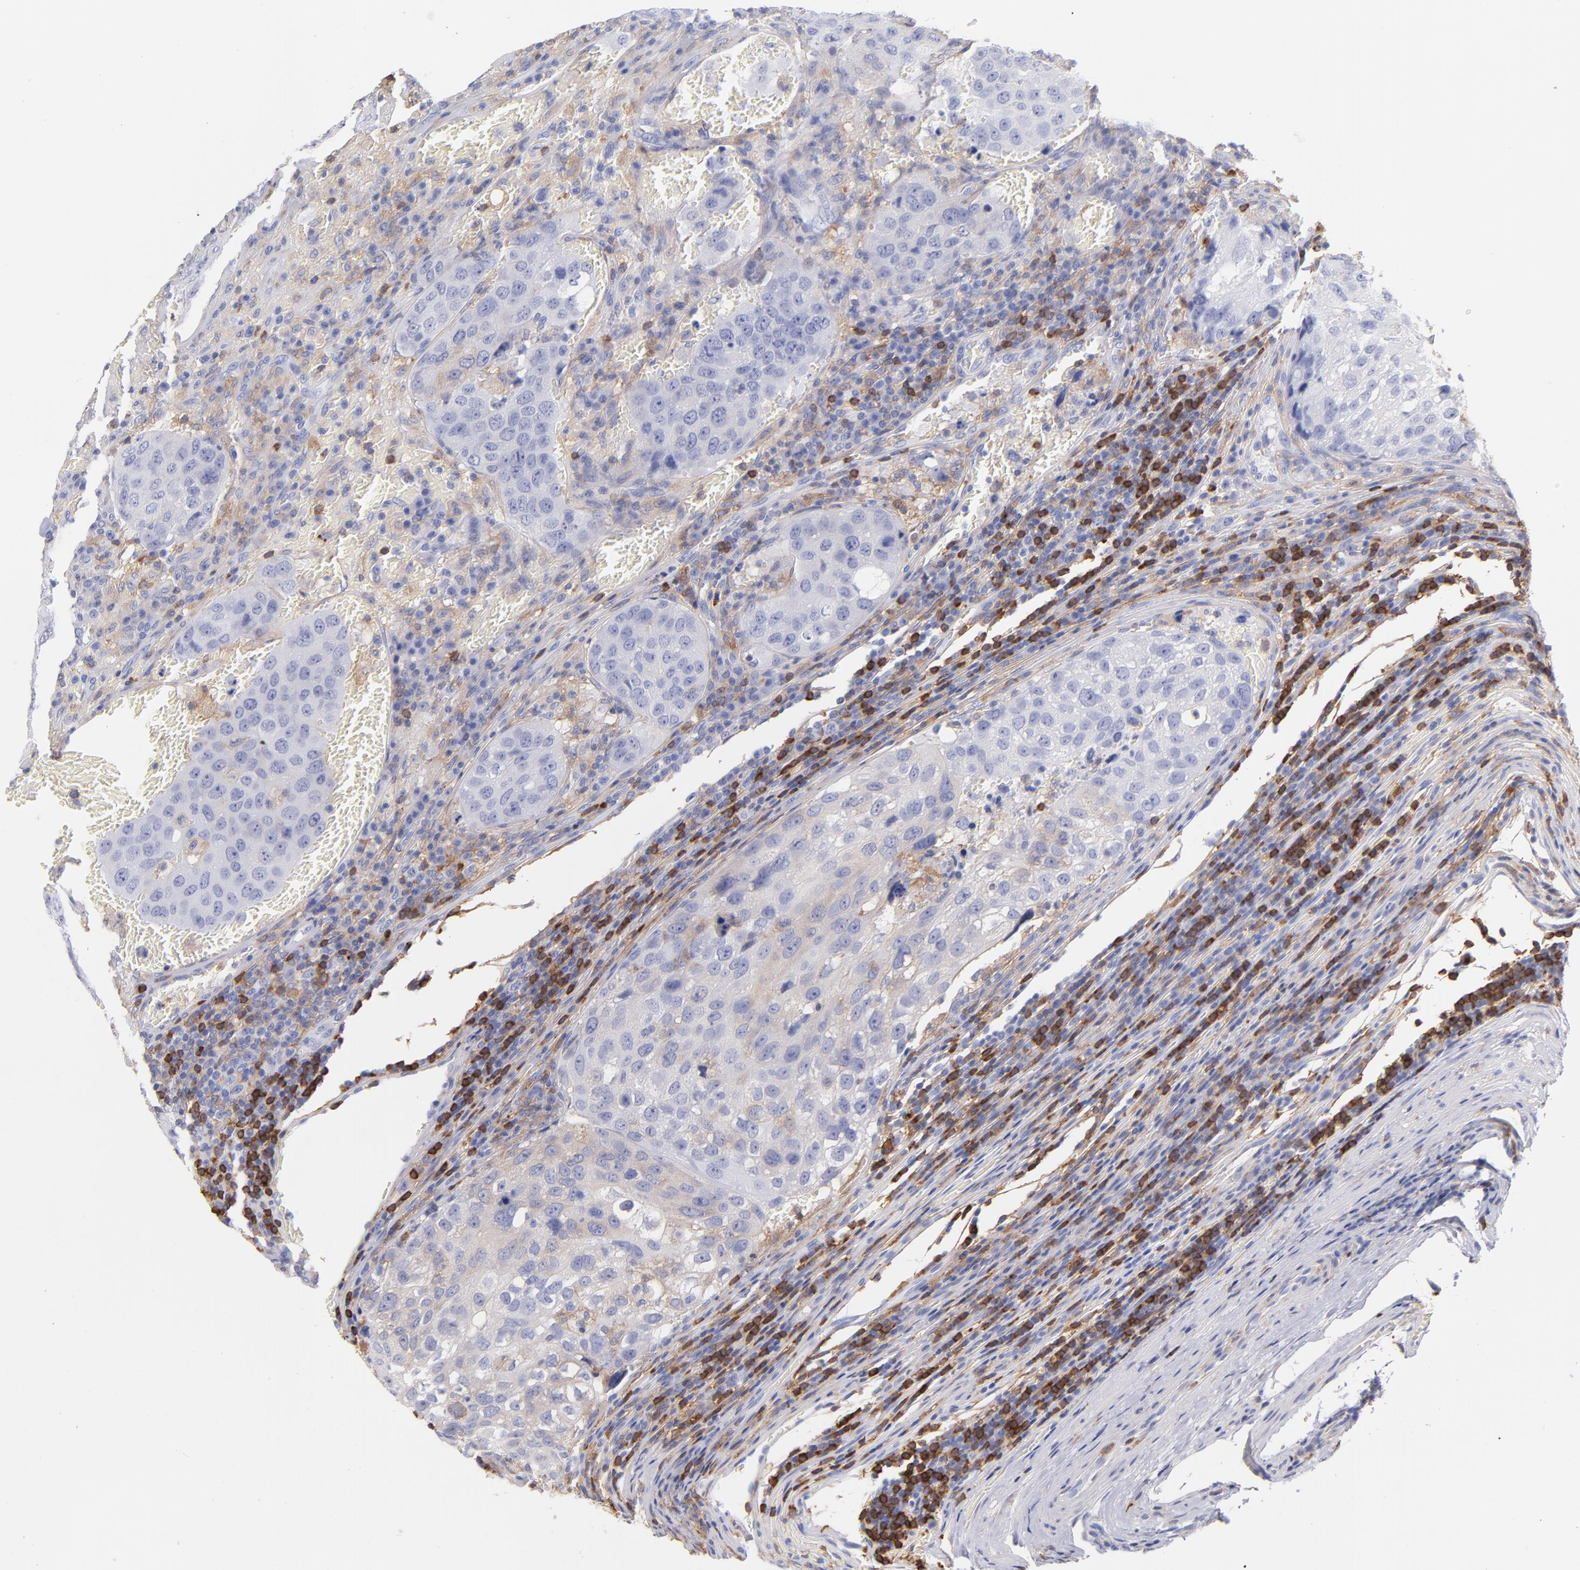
{"staining": {"intensity": "weak", "quantity": "<25%", "location": "cytoplasmic/membranous"}, "tissue": "urothelial cancer", "cell_type": "Tumor cells", "image_type": "cancer", "snomed": [{"axis": "morphology", "description": "Urothelial carcinoma, High grade"}, {"axis": "topography", "description": "Lymph node"}, {"axis": "topography", "description": "Urinary bladder"}], "caption": "A high-resolution histopathology image shows immunohistochemistry (IHC) staining of high-grade urothelial carcinoma, which reveals no significant positivity in tumor cells.", "gene": "PRKCA", "patient": {"sex": "male", "age": 51}}